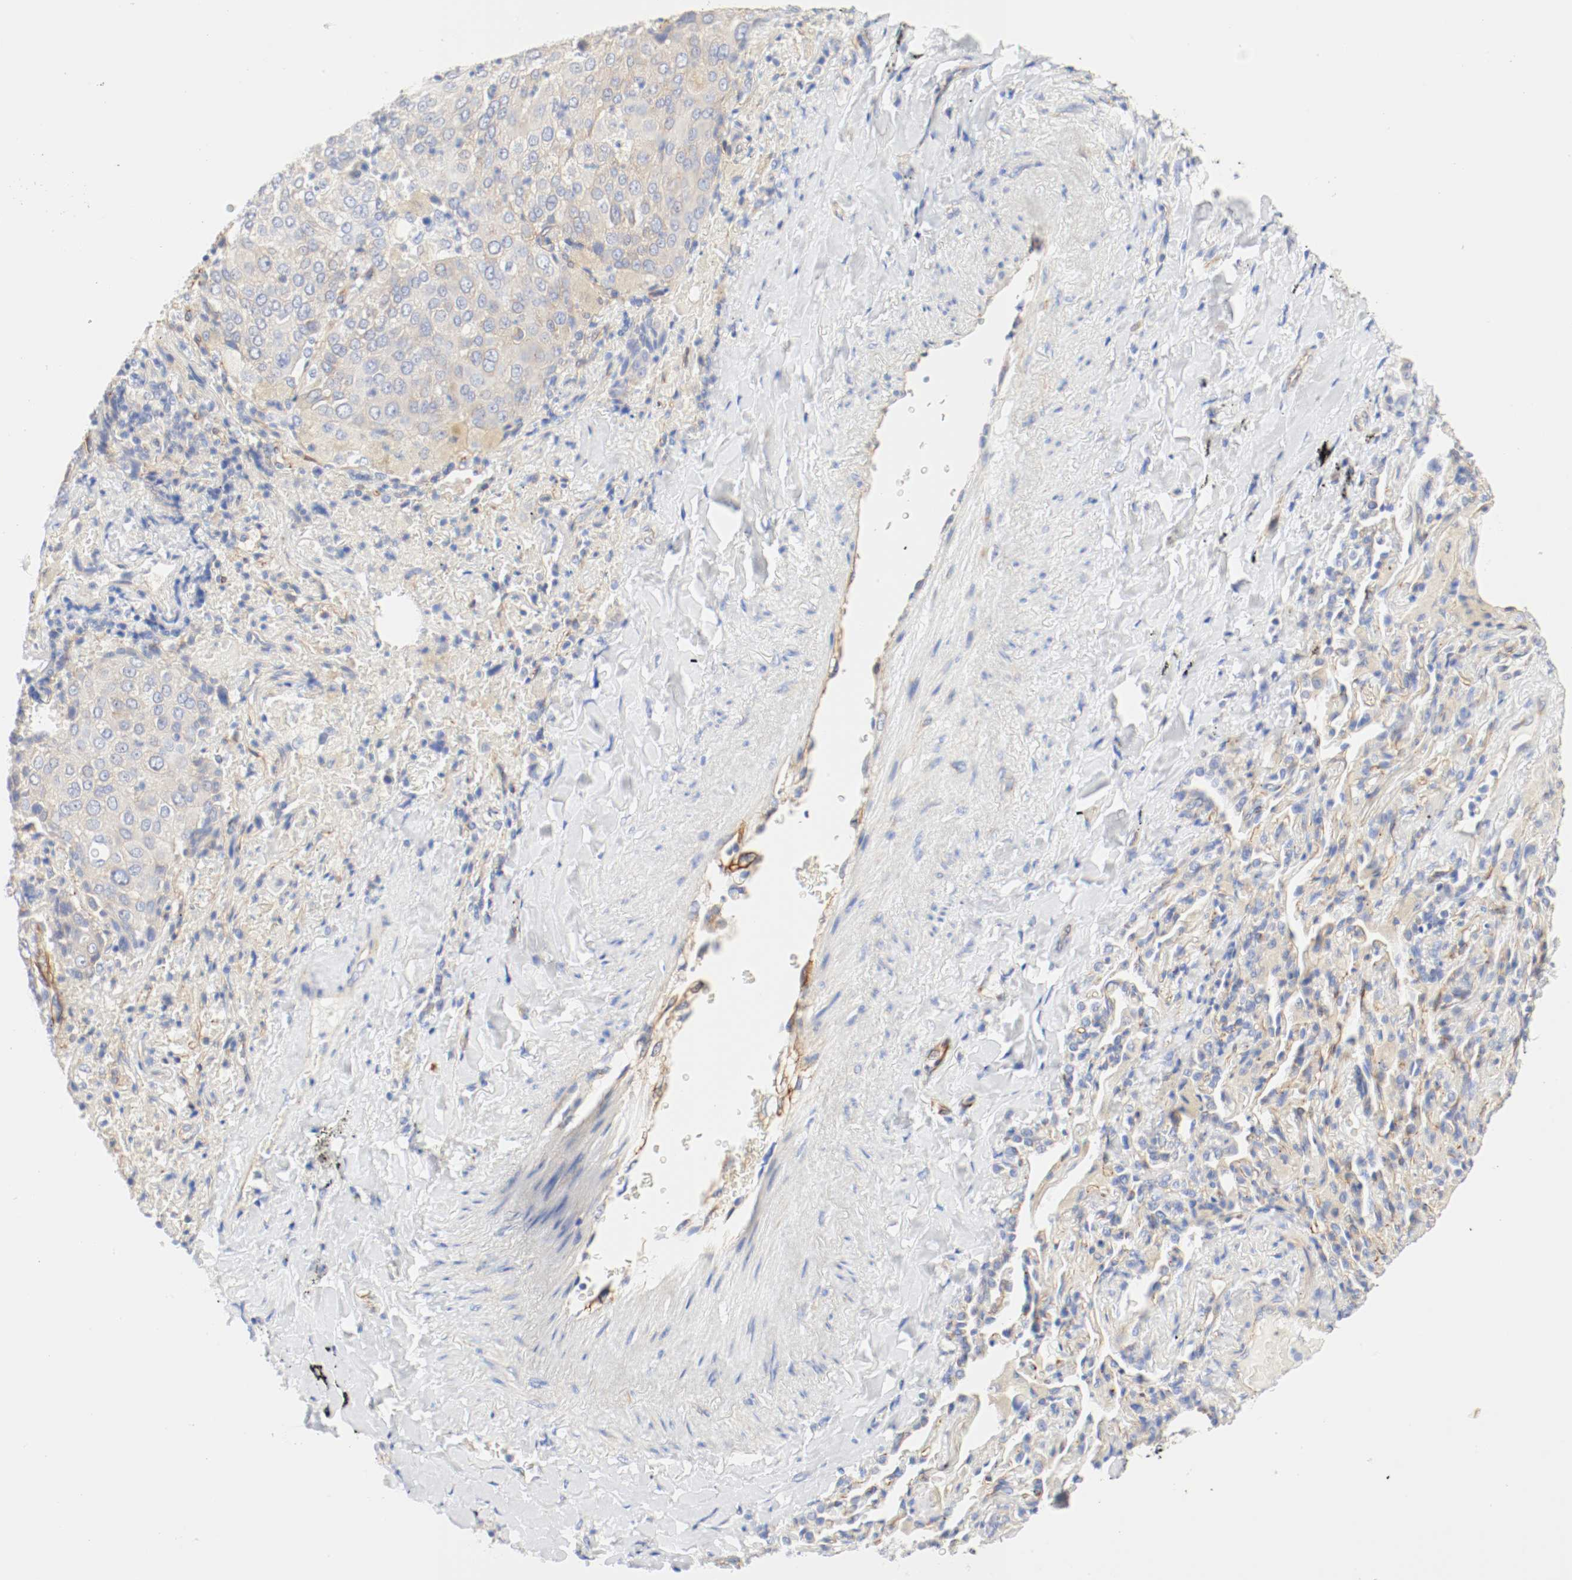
{"staining": {"intensity": "moderate", "quantity": ">75%", "location": "cytoplasmic/membranous"}, "tissue": "lung cancer", "cell_type": "Tumor cells", "image_type": "cancer", "snomed": [{"axis": "morphology", "description": "Squamous cell carcinoma, NOS"}, {"axis": "topography", "description": "Lung"}], "caption": "Lung squamous cell carcinoma tissue displays moderate cytoplasmic/membranous positivity in about >75% of tumor cells", "gene": "GIT1", "patient": {"sex": "male", "age": 54}}